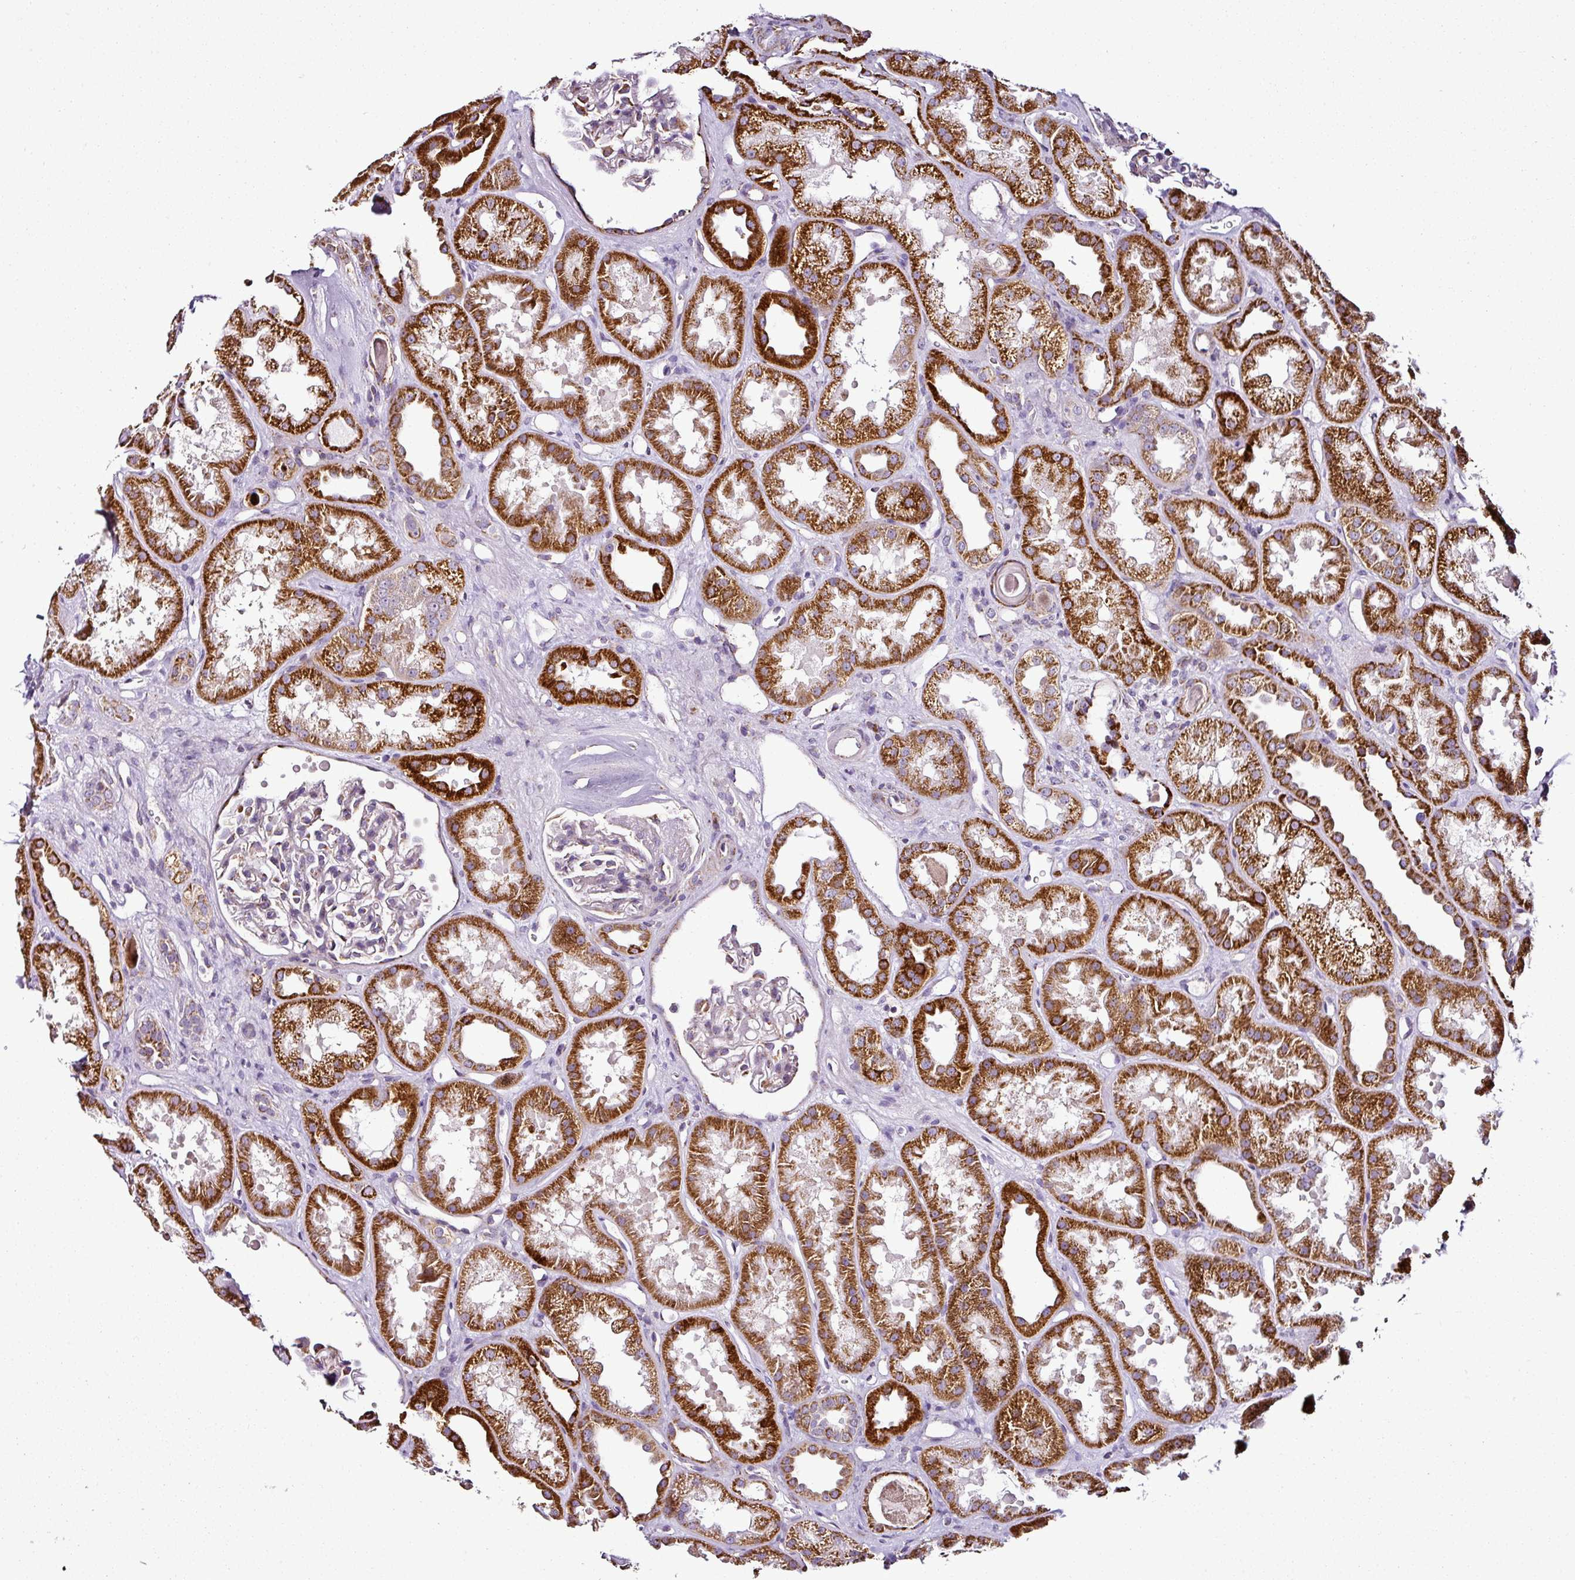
{"staining": {"intensity": "negative", "quantity": "none", "location": "none"}, "tissue": "kidney", "cell_type": "Cells in glomeruli", "image_type": "normal", "snomed": [{"axis": "morphology", "description": "Normal tissue, NOS"}, {"axis": "topography", "description": "Kidney"}], "caption": "High power microscopy histopathology image of an IHC image of normal kidney, revealing no significant staining in cells in glomeruli.", "gene": "DPAGT1", "patient": {"sex": "male", "age": 61}}